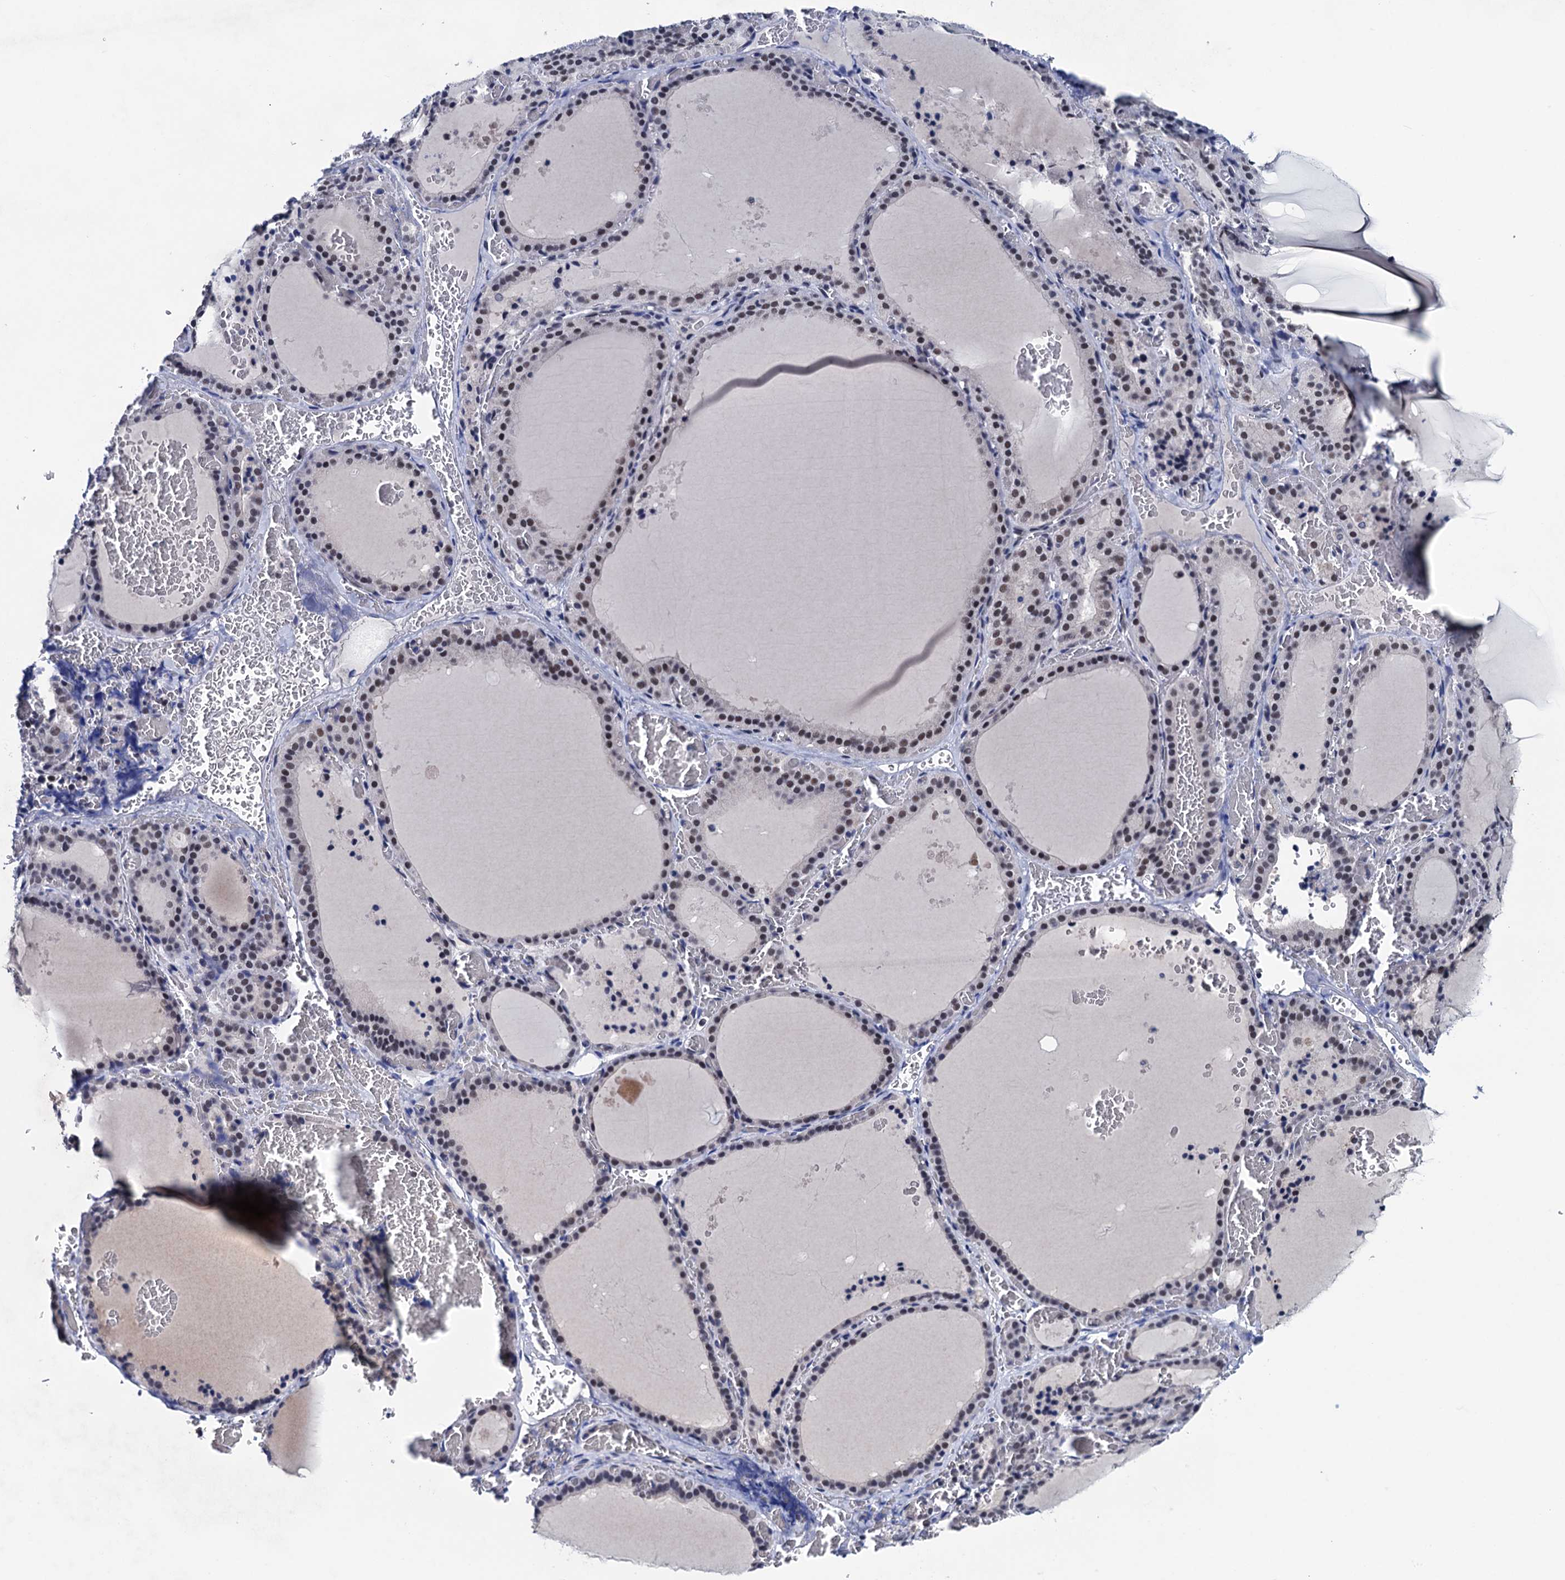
{"staining": {"intensity": "moderate", "quantity": ">75%", "location": "nuclear"}, "tissue": "thyroid gland", "cell_type": "Glandular cells", "image_type": "normal", "snomed": [{"axis": "morphology", "description": "Normal tissue, NOS"}, {"axis": "topography", "description": "Thyroid gland"}], "caption": "Brown immunohistochemical staining in unremarkable human thyroid gland demonstrates moderate nuclear expression in approximately >75% of glandular cells. (IHC, brightfield microscopy, high magnification).", "gene": "FNBP4", "patient": {"sex": "female", "age": 39}}